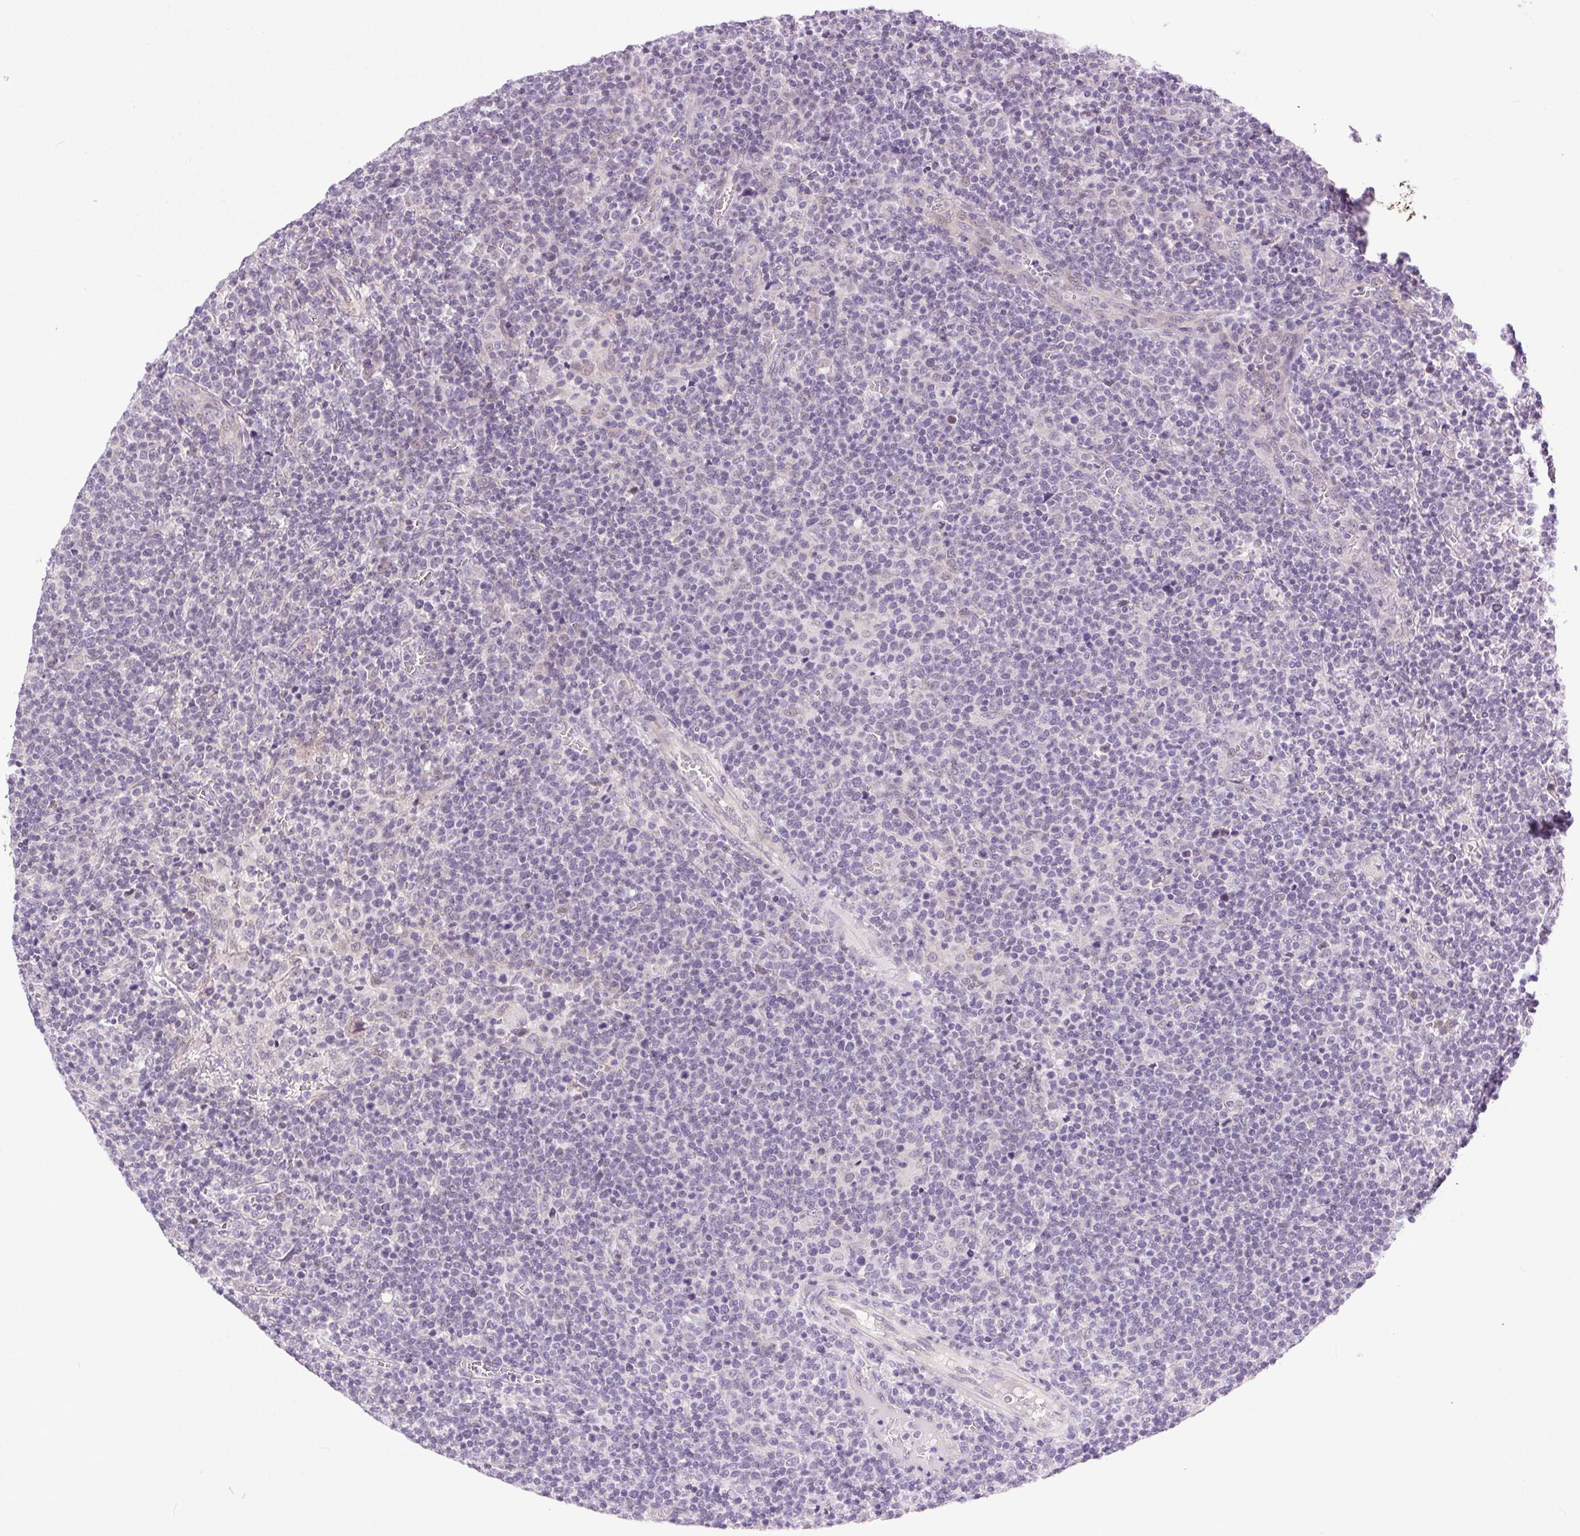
{"staining": {"intensity": "negative", "quantity": "none", "location": "none"}, "tissue": "lymphoma", "cell_type": "Tumor cells", "image_type": "cancer", "snomed": [{"axis": "morphology", "description": "Malignant lymphoma, non-Hodgkin's type, High grade"}, {"axis": "topography", "description": "Lymph node"}], "caption": "Immunohistochemistry of high-grade malignant lymphoma, non-Hodgkin's type displays no staining in tumor cells. Brightfield microscopy of immunohistochemistry (IHC) stained with DAB (3,3'-diaminobenzidine) (brown) and hematoxylin (blue), captured at high magnification.", "gene": "SYT11", "patient": {"sex": "male", "age": 61}}